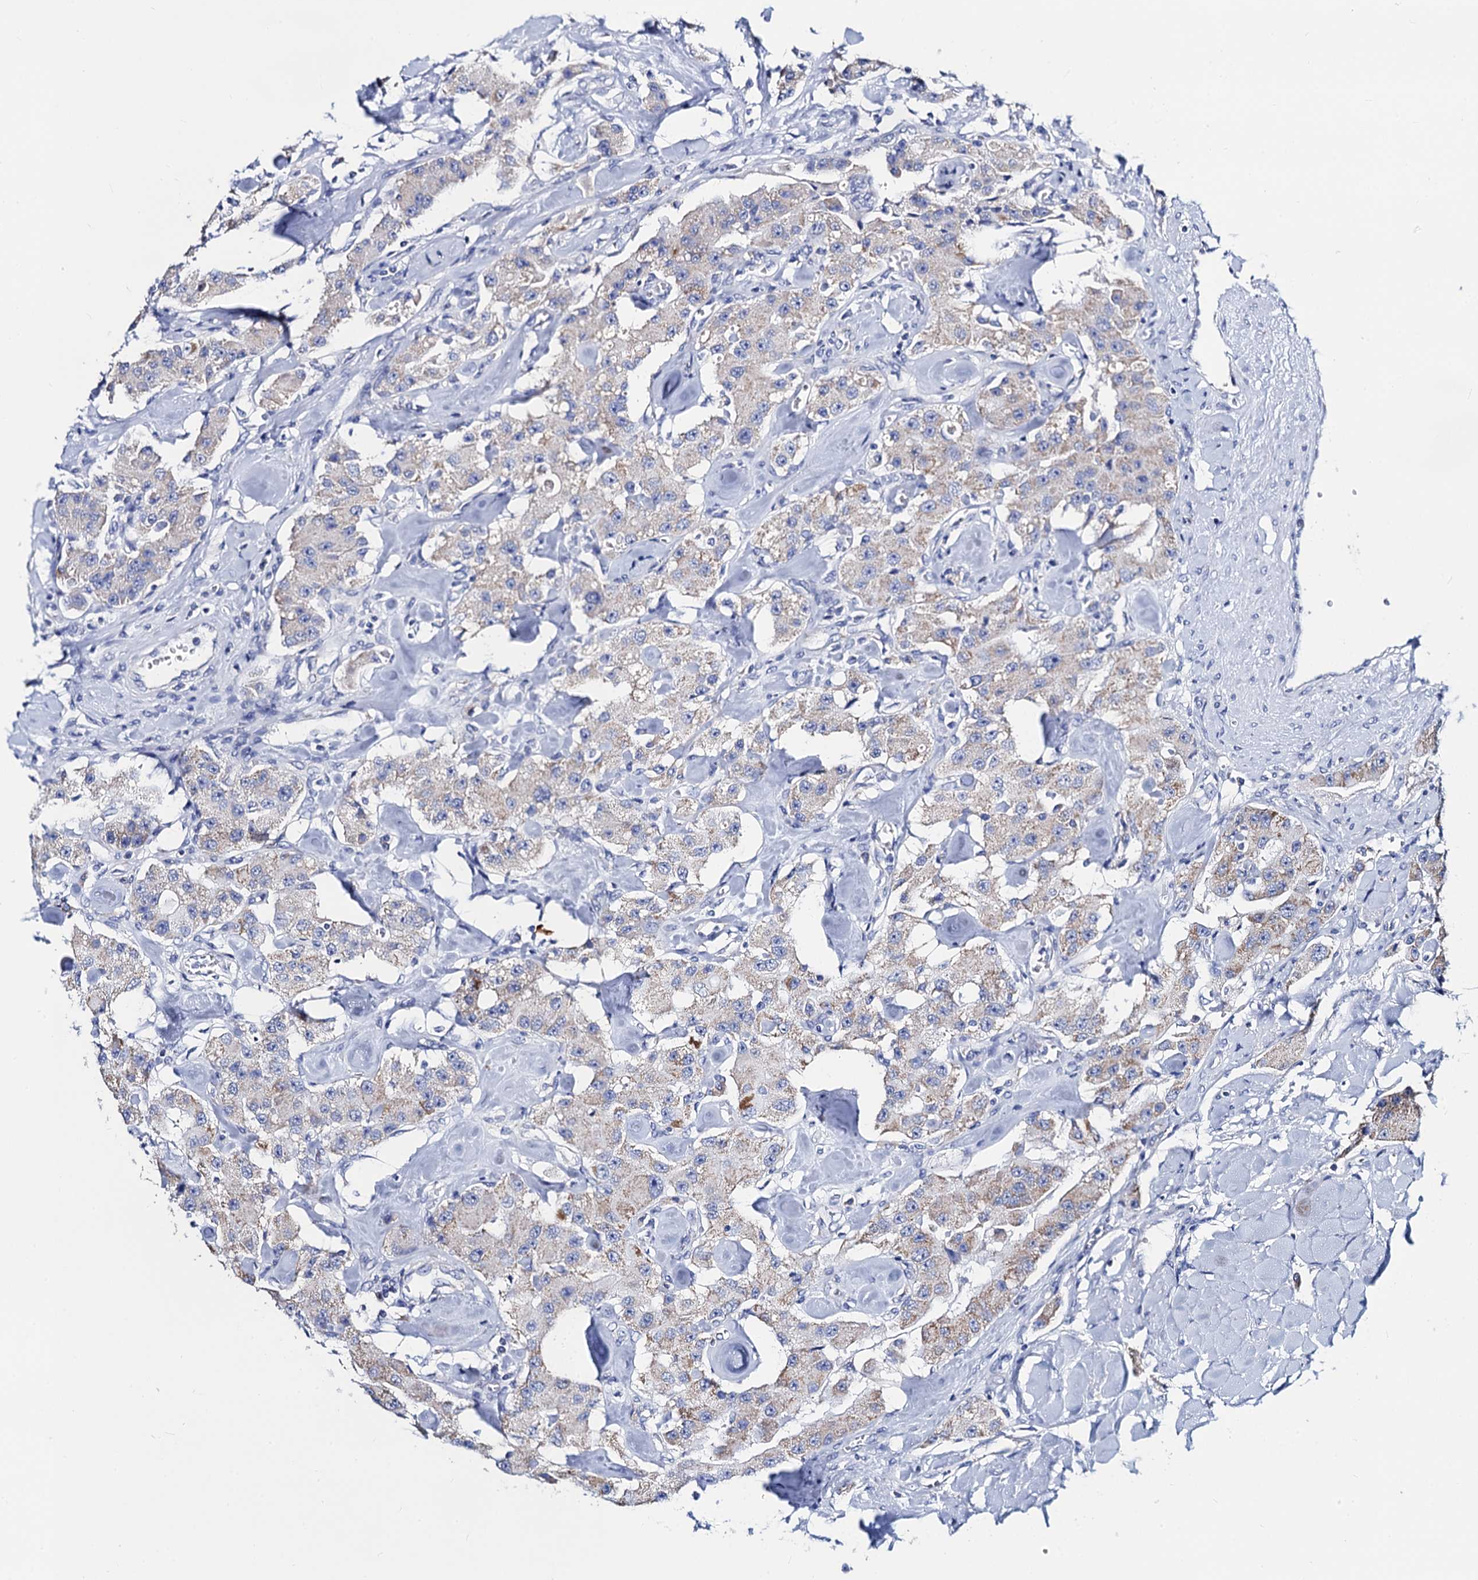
{"staining": {"intensity": "weak", "quantity": "25%-75%", "location": "cytoplasmic/membranous"}, "tissue": "carcinoid", "cell_type": "Tumor cells", "image_type": "cancer", "snomed": [{"axis": "morphology", "description": "Carcinoid, malignant, NOS"}, {"axis": "topography", "description": "Pancreas"}], "caption": "Weak cytoplasmic/membranous positivity is seen in about 25%-75% of tumor cells in carcinoid. (DAB = brown stain, brightfield microscopy at high magnification).", "gene": "ACADSB", "patient": {"sex": "male", "age": 41}}